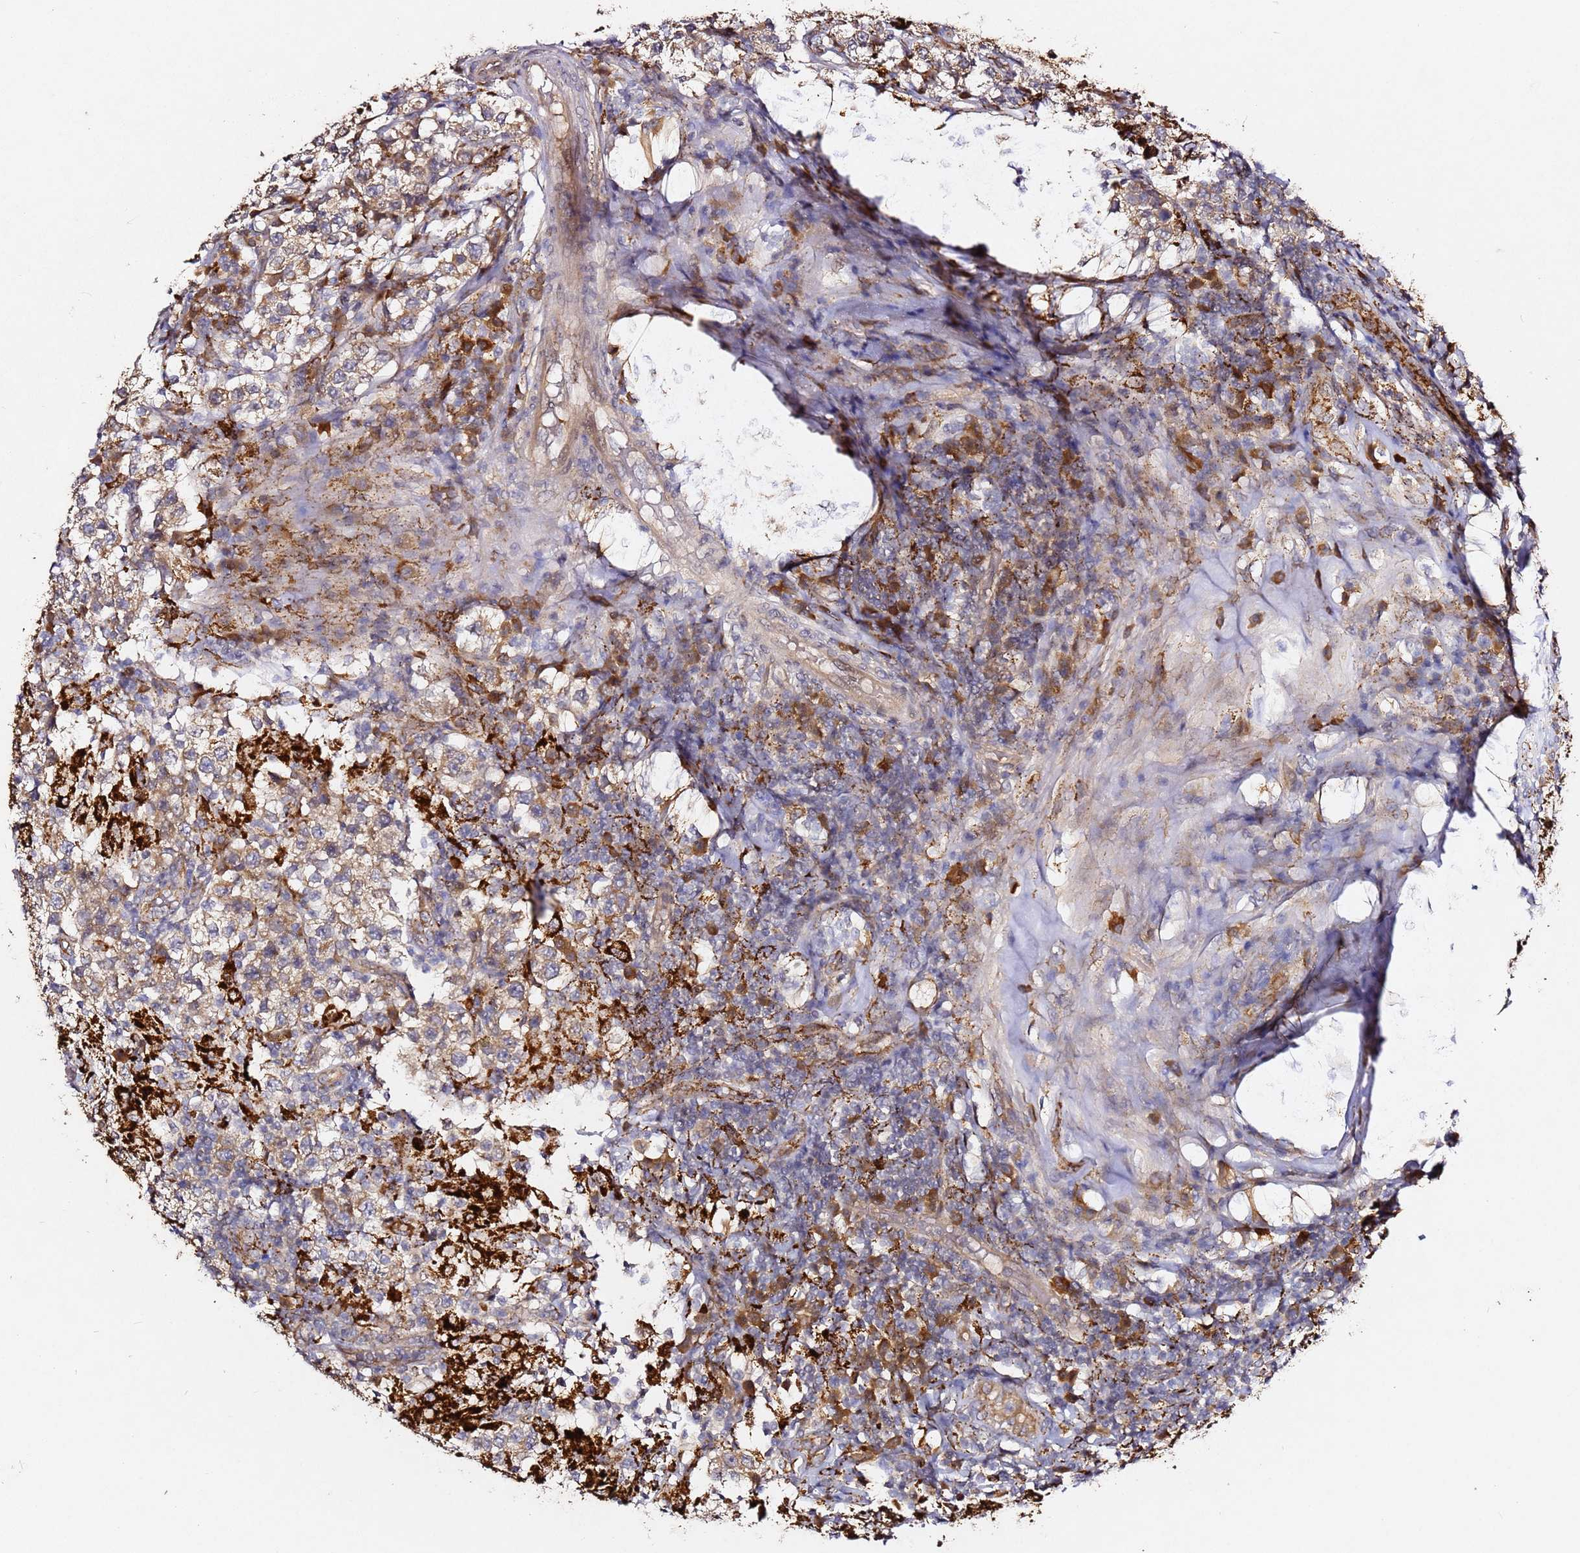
{"staining": {"intensity": "weak", "quantity": ">75%", "location": "cytoplasmic/membranous"}, "tissue": "testis cancer", "cell_type": "Tumor cells", "image_type": "cancer", "snomed": [{"axis": "morphology", "description": "Seminoma, NOS"}, {"axis": "morphology", "description": "Carcinoma, Embryonal, NOS"}, {"axis": "topography", "description": "Testis"}], "caption": "Testis cancer tissue demonstrates weak cytoplasmic/membranous expression in approximately >75% of tumor cells, visualized by immunohistochemistry. (IHC, brightfield microscopy, high magnification).", "gene": "ALG11", "patient": {"sex": "male", "age": 41}}